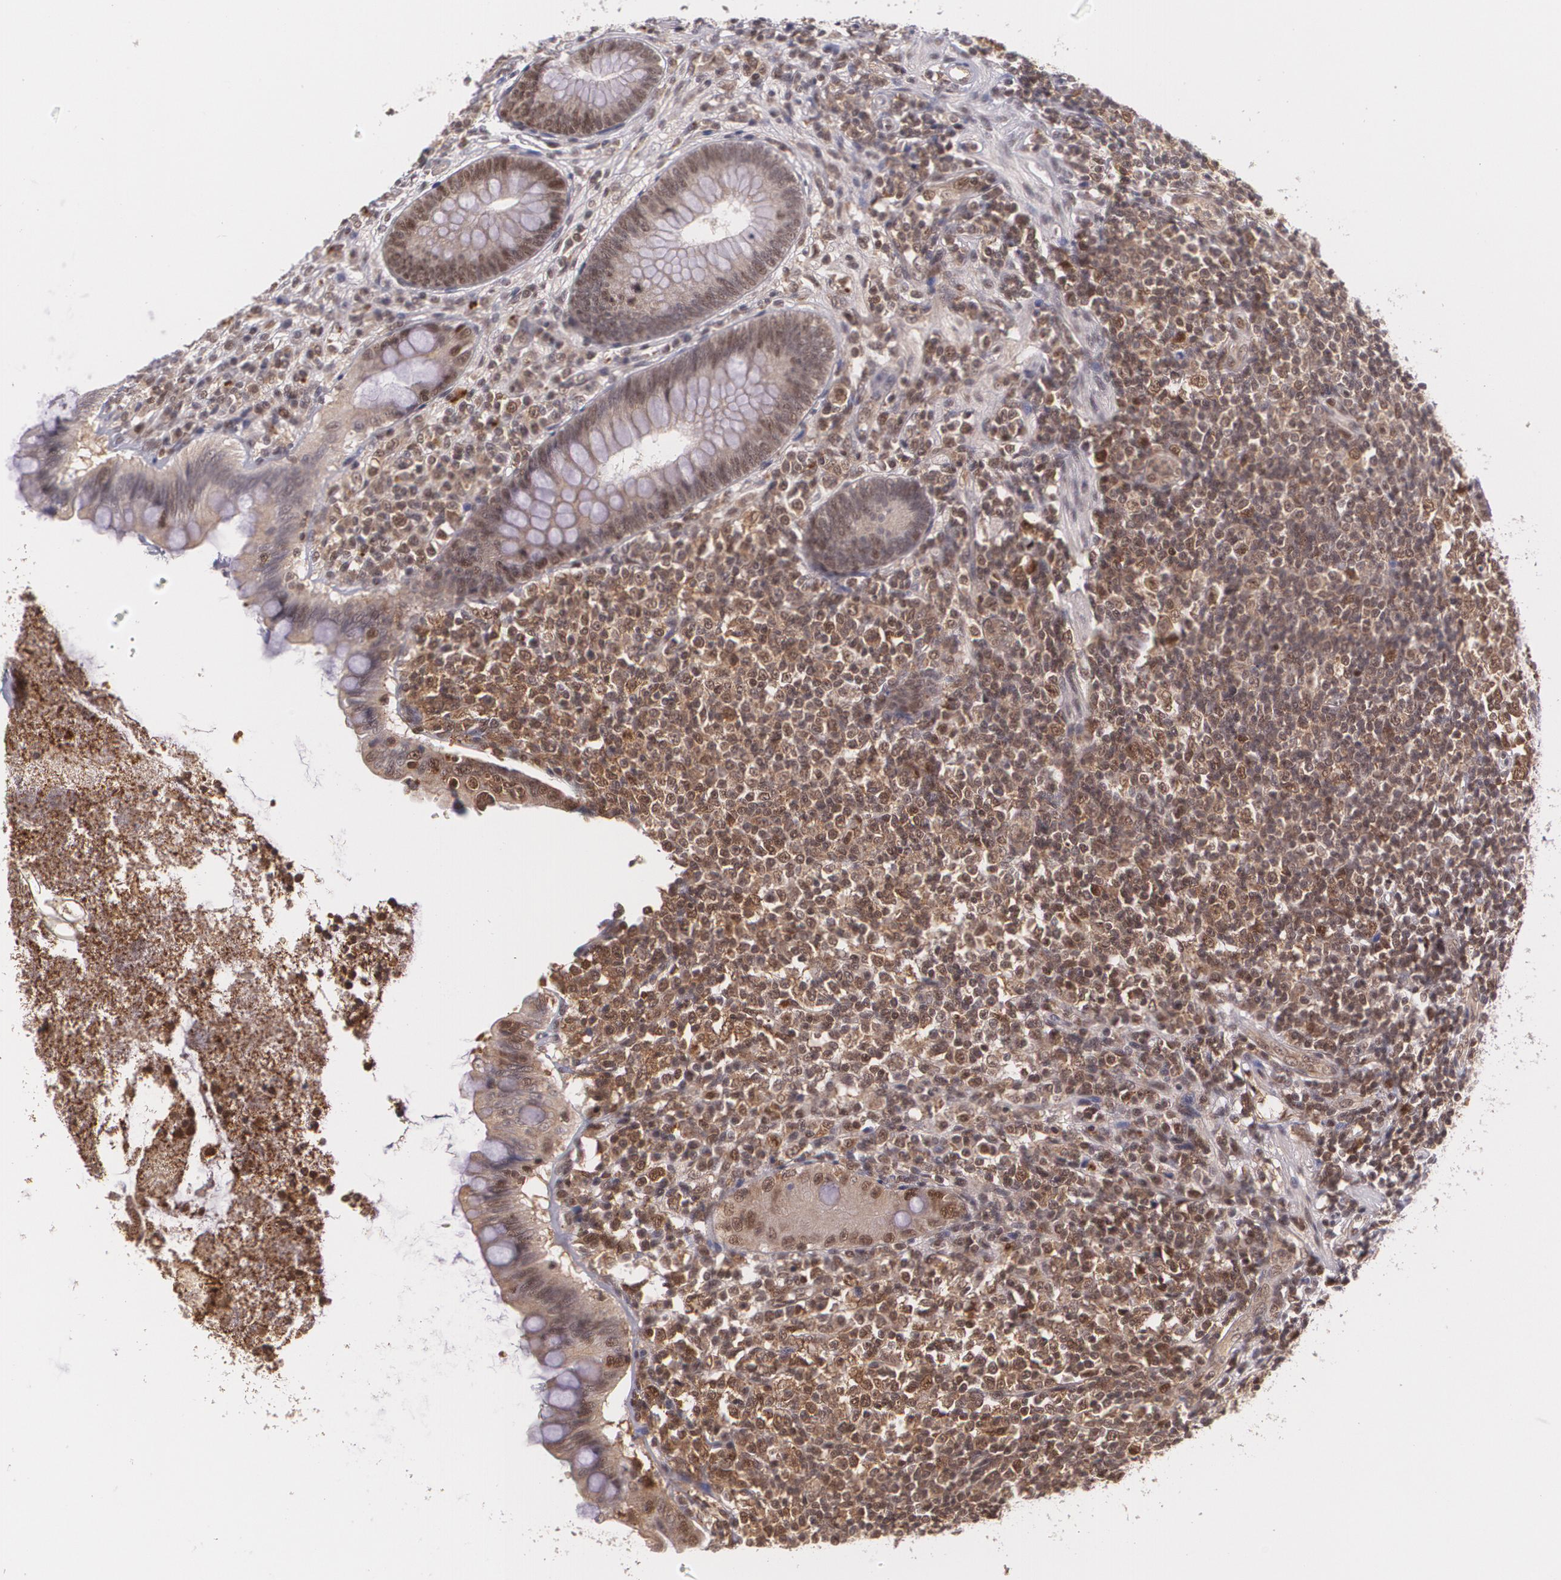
{"staining": {"intensity": "moderate", "quantity": "25%-75%", "location": "cytoplasmic/membranous,nuclear"}, "tissue": "appendix", "cell_type": "Glandular cells", "image_type": "normal", "snomed": [{"axis": "morphology", "description": "Normal tissue, NOS"}, {"axis": "topography", "description": "Appendix"}], "caption": "Immunohistochemical staining of unremarkable appendix demonstrates 25%-75% levels of moderate cytoplasmic/membranous,nuclear protein positivity in approximately 25%-75% of glandular cells. Using DAB (3,3'-diaminobenzidine) (brown) and hematoxylin (blue) stains, captured at high magnification using brightfield microscopy.", "gene": "CUL2", "patient": {"sex": "female", "age": 66}}